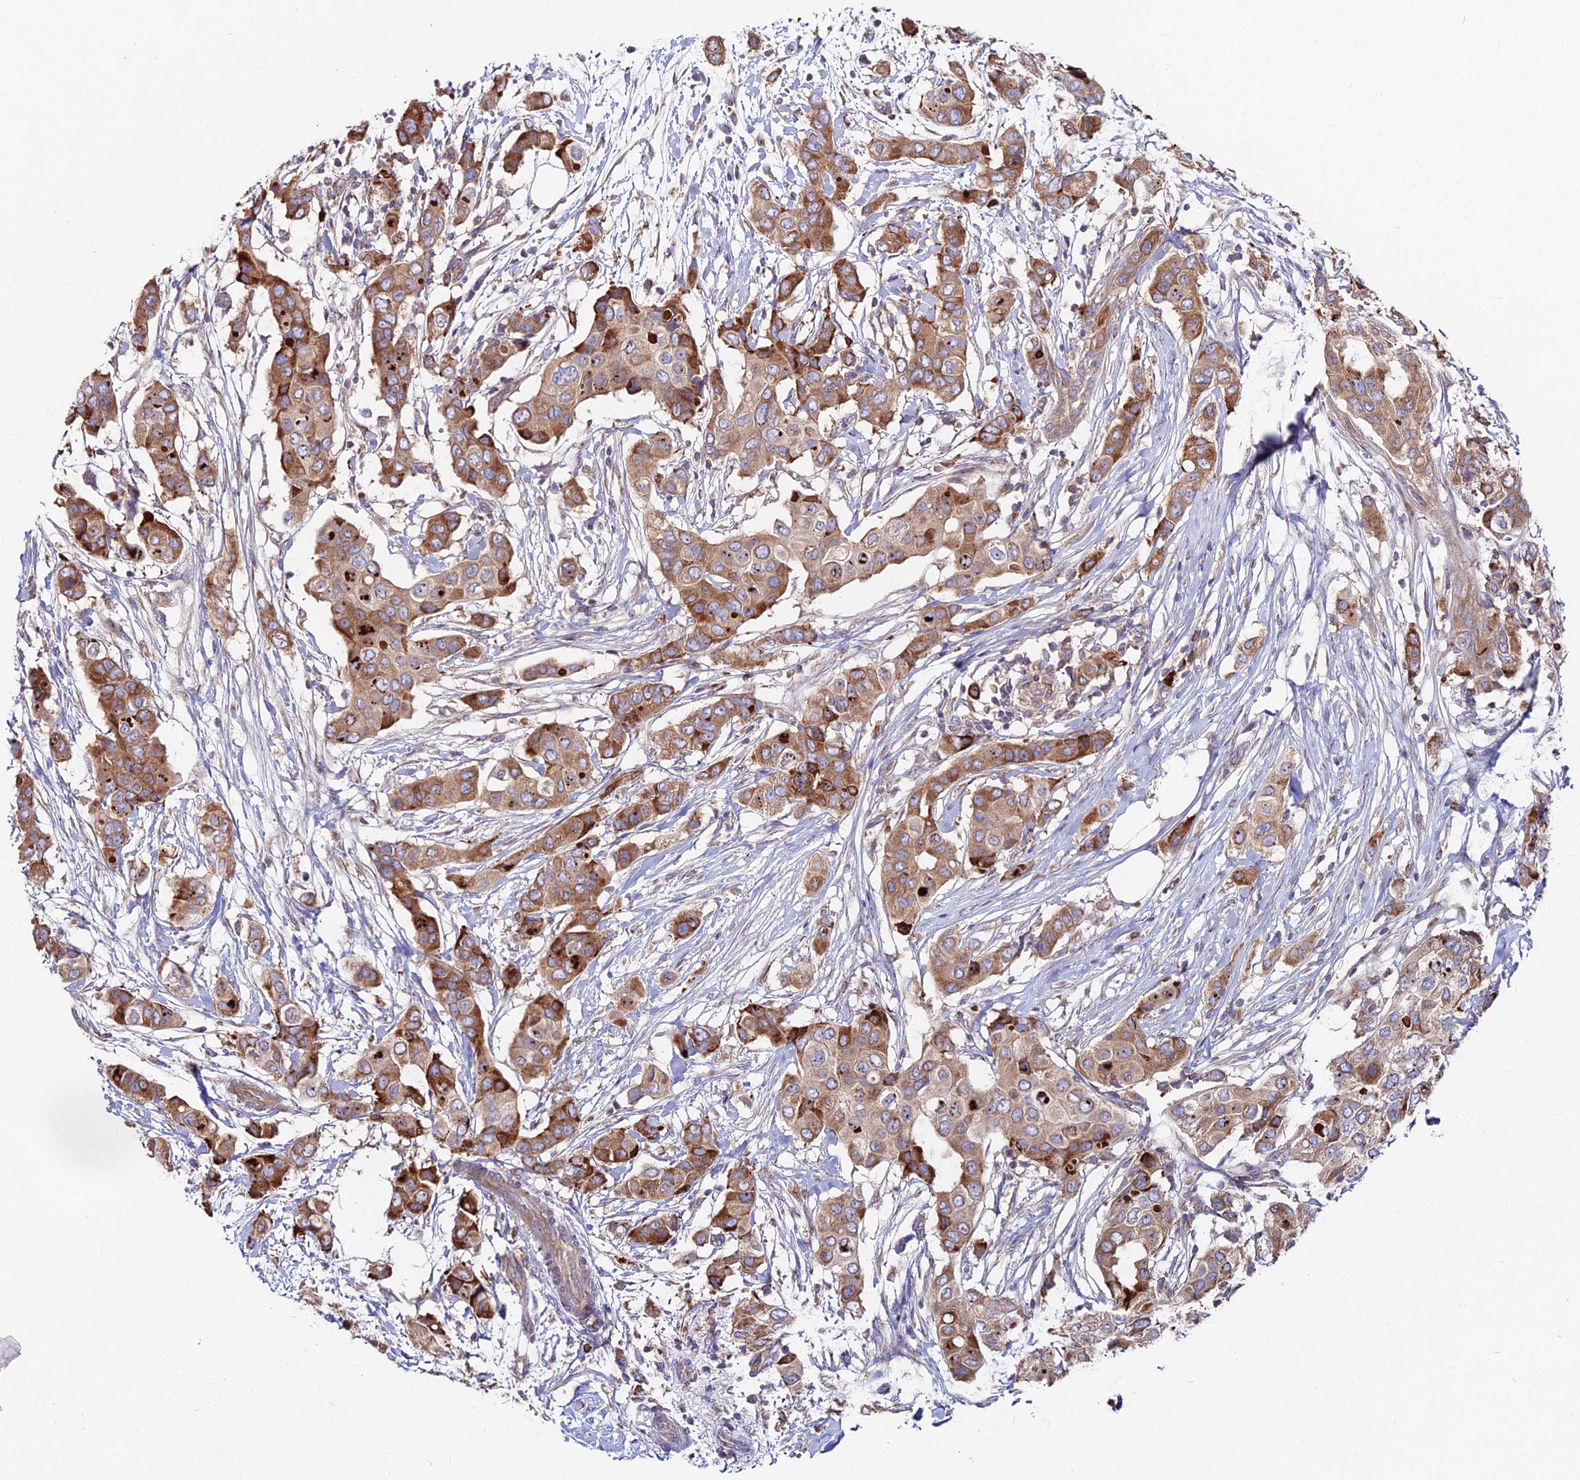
{"staining": {"intensity": "moderate", "quantity": ">75%", "location": "cytoplasmic/membranous"}, "tissue": "breast cancer", "cell_type": "Tumor cells", "image_type": "cancer", "snomed": [{"axis": "morphology", "description": "Lobular carcinoma"}, {"axis": "topography", "description": "Breast"}], "caption": "DAB immunohistochemical staining of breast cancer displays moderate cytoplasmic/membranous protein expression in approximately >75% of tumor cells.", "gene": "EIF3K", "patient": {"sex": "female", "age": 51}}